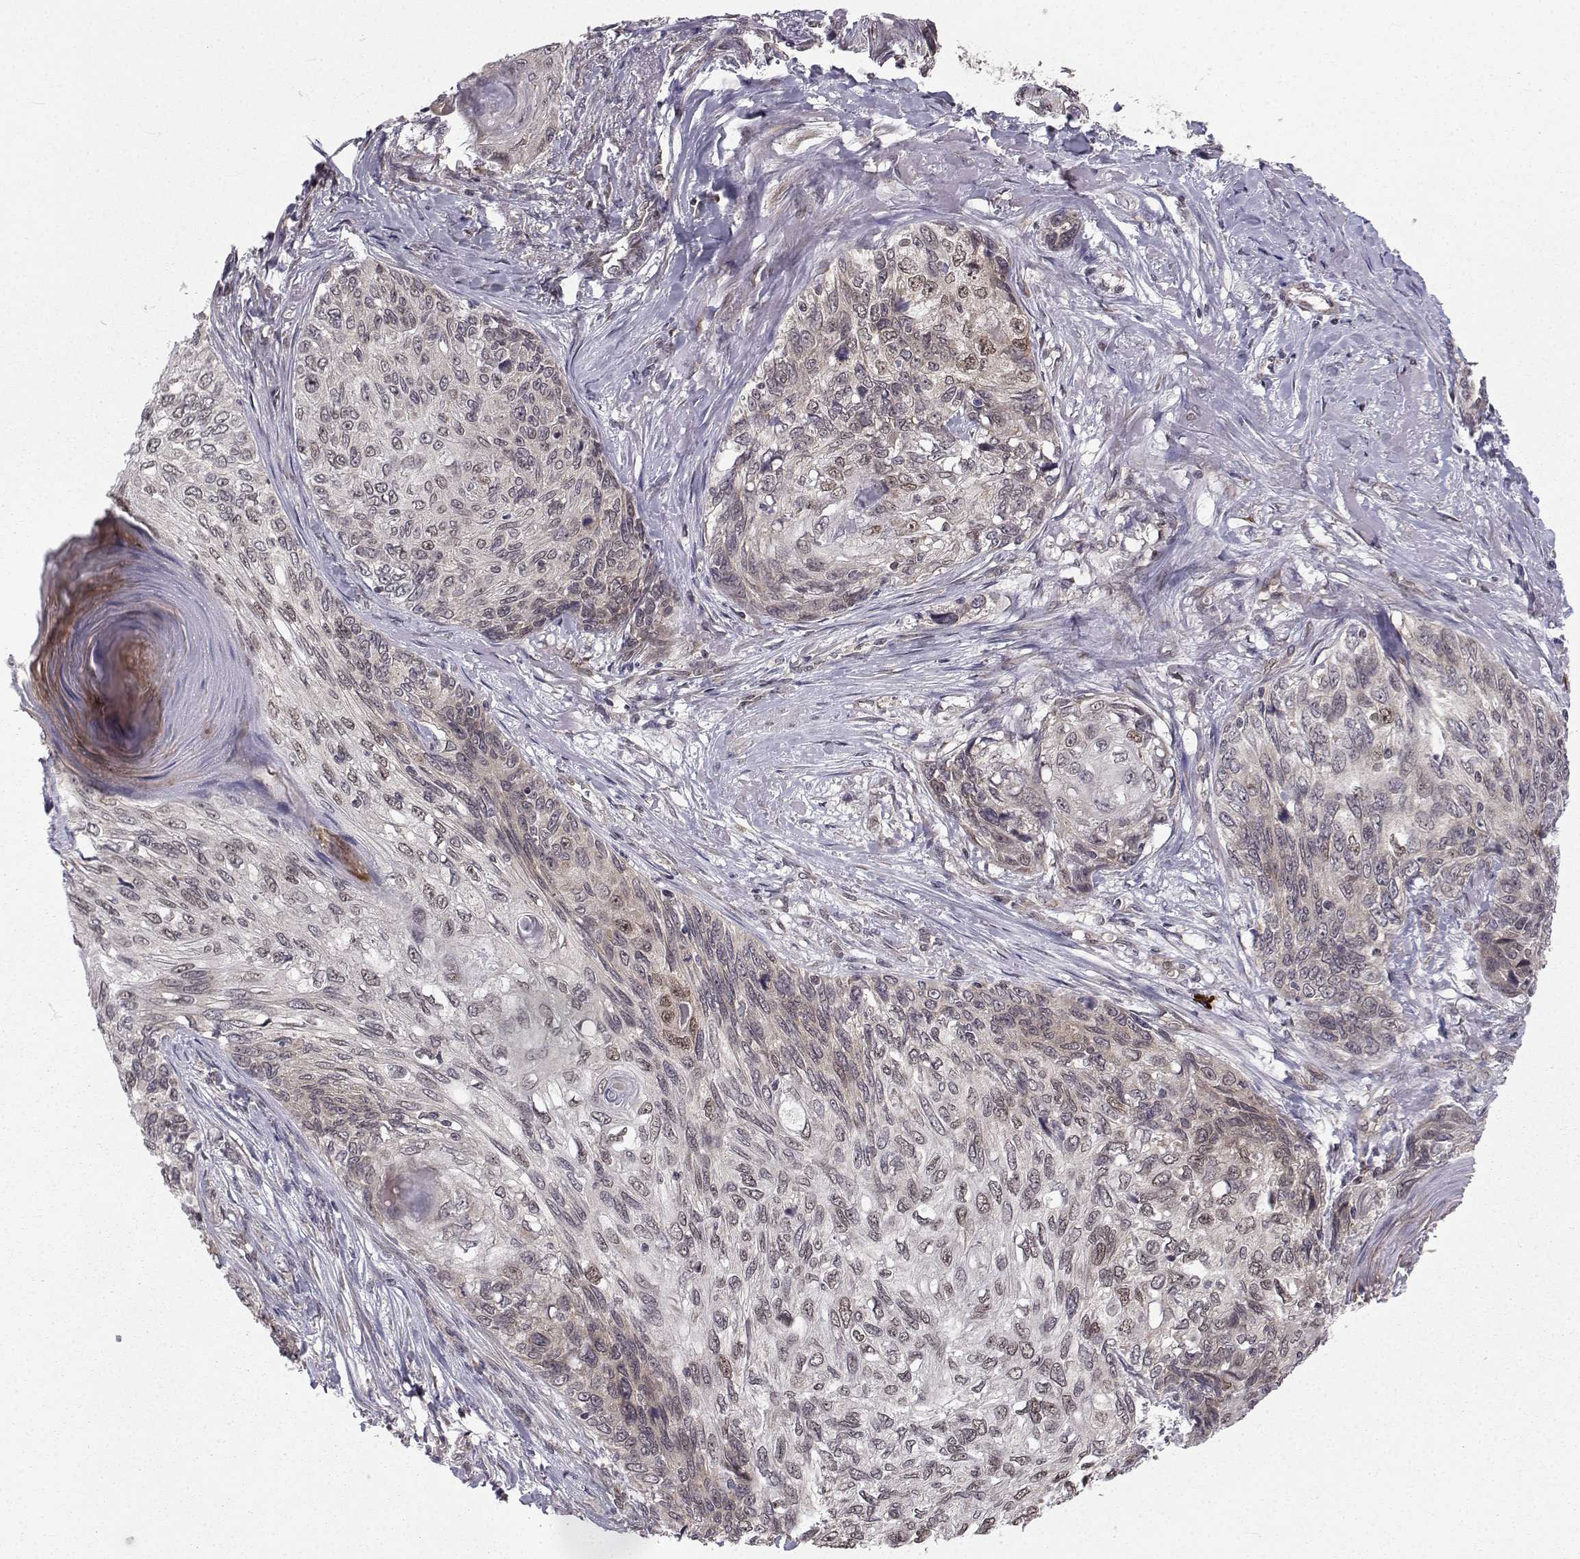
{"staining": {"intensity": "strong", "quantity": "<25%", "location": "nuclear"}, "tissue": "skin cancer", "cell_type": "Tumor cells", "image_type": "cancer", "snomed": [{"axis": "morphology", "description": "Squamous cell carcinoma, NOS"}, {"axis": "topography", "description": "Skin"}], "caption": "Skin squamous cell carcinoma tissue shows strong nuclear expression in about <25% of tumor cells", "gene": "PKN2", "patient": {"sex": "male", "age": 92}}